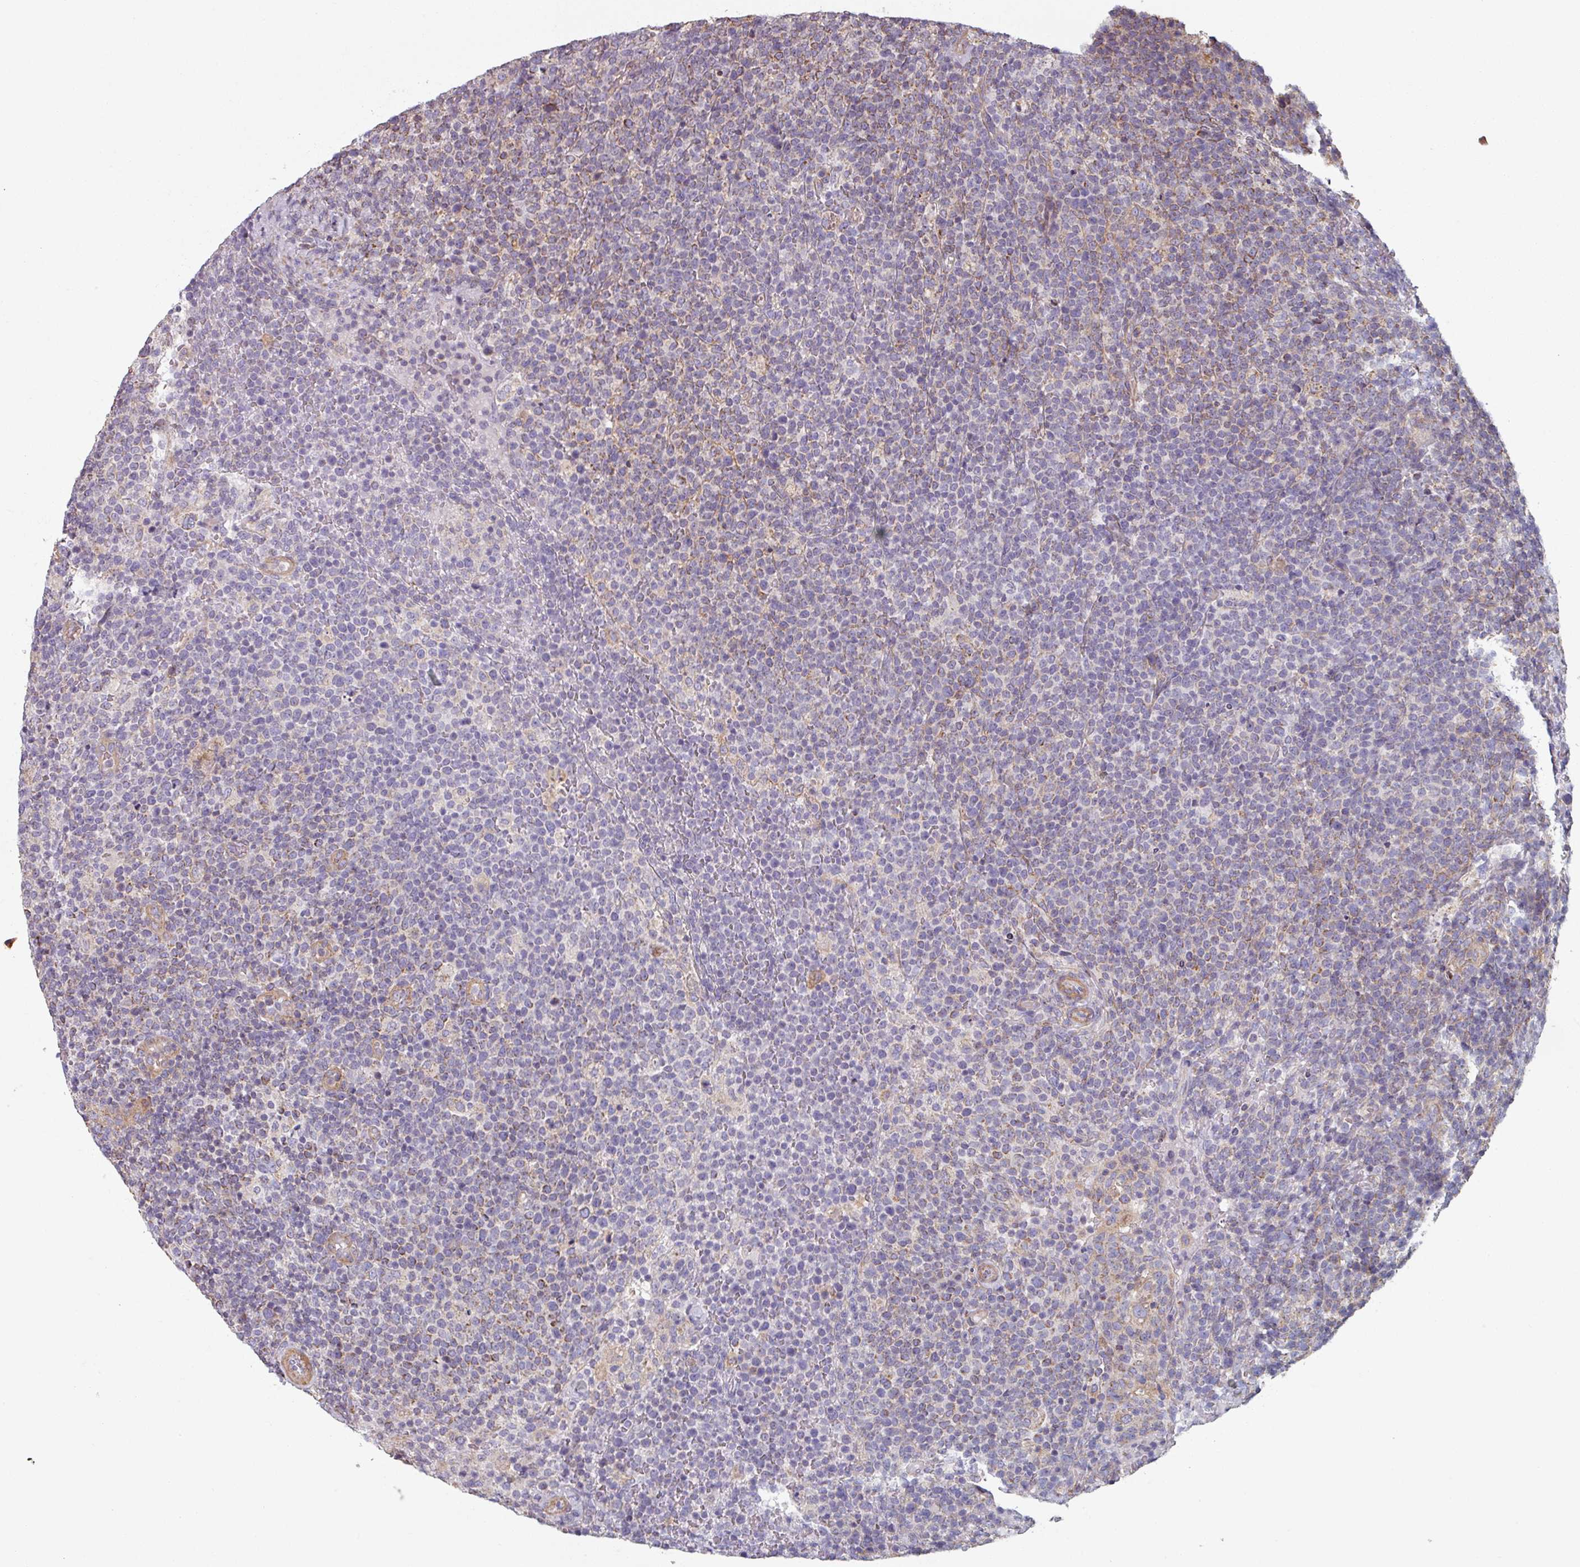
{"staining": {"intensity": "negative", "quantity": "none", "location": "none"}, "tissue": "lymphoma", "cell_type": "Tumor cells", "image_type": "cancer", "snomed": [{"axis": "morphology", "description": "Malignant lymphoma, non-Hodgkin's type, High grade"}, {"axis": "topography", "description": "Lymph node"}], "caption": "A histopathology image of human lymphoma is negative for staining in tumor cells. (Brightfield microscopy of DAB immunohistochemistry (IHC) at high magnification).", "gene": "GSTA4", "patient": {"sex": "male", "age": 61}}